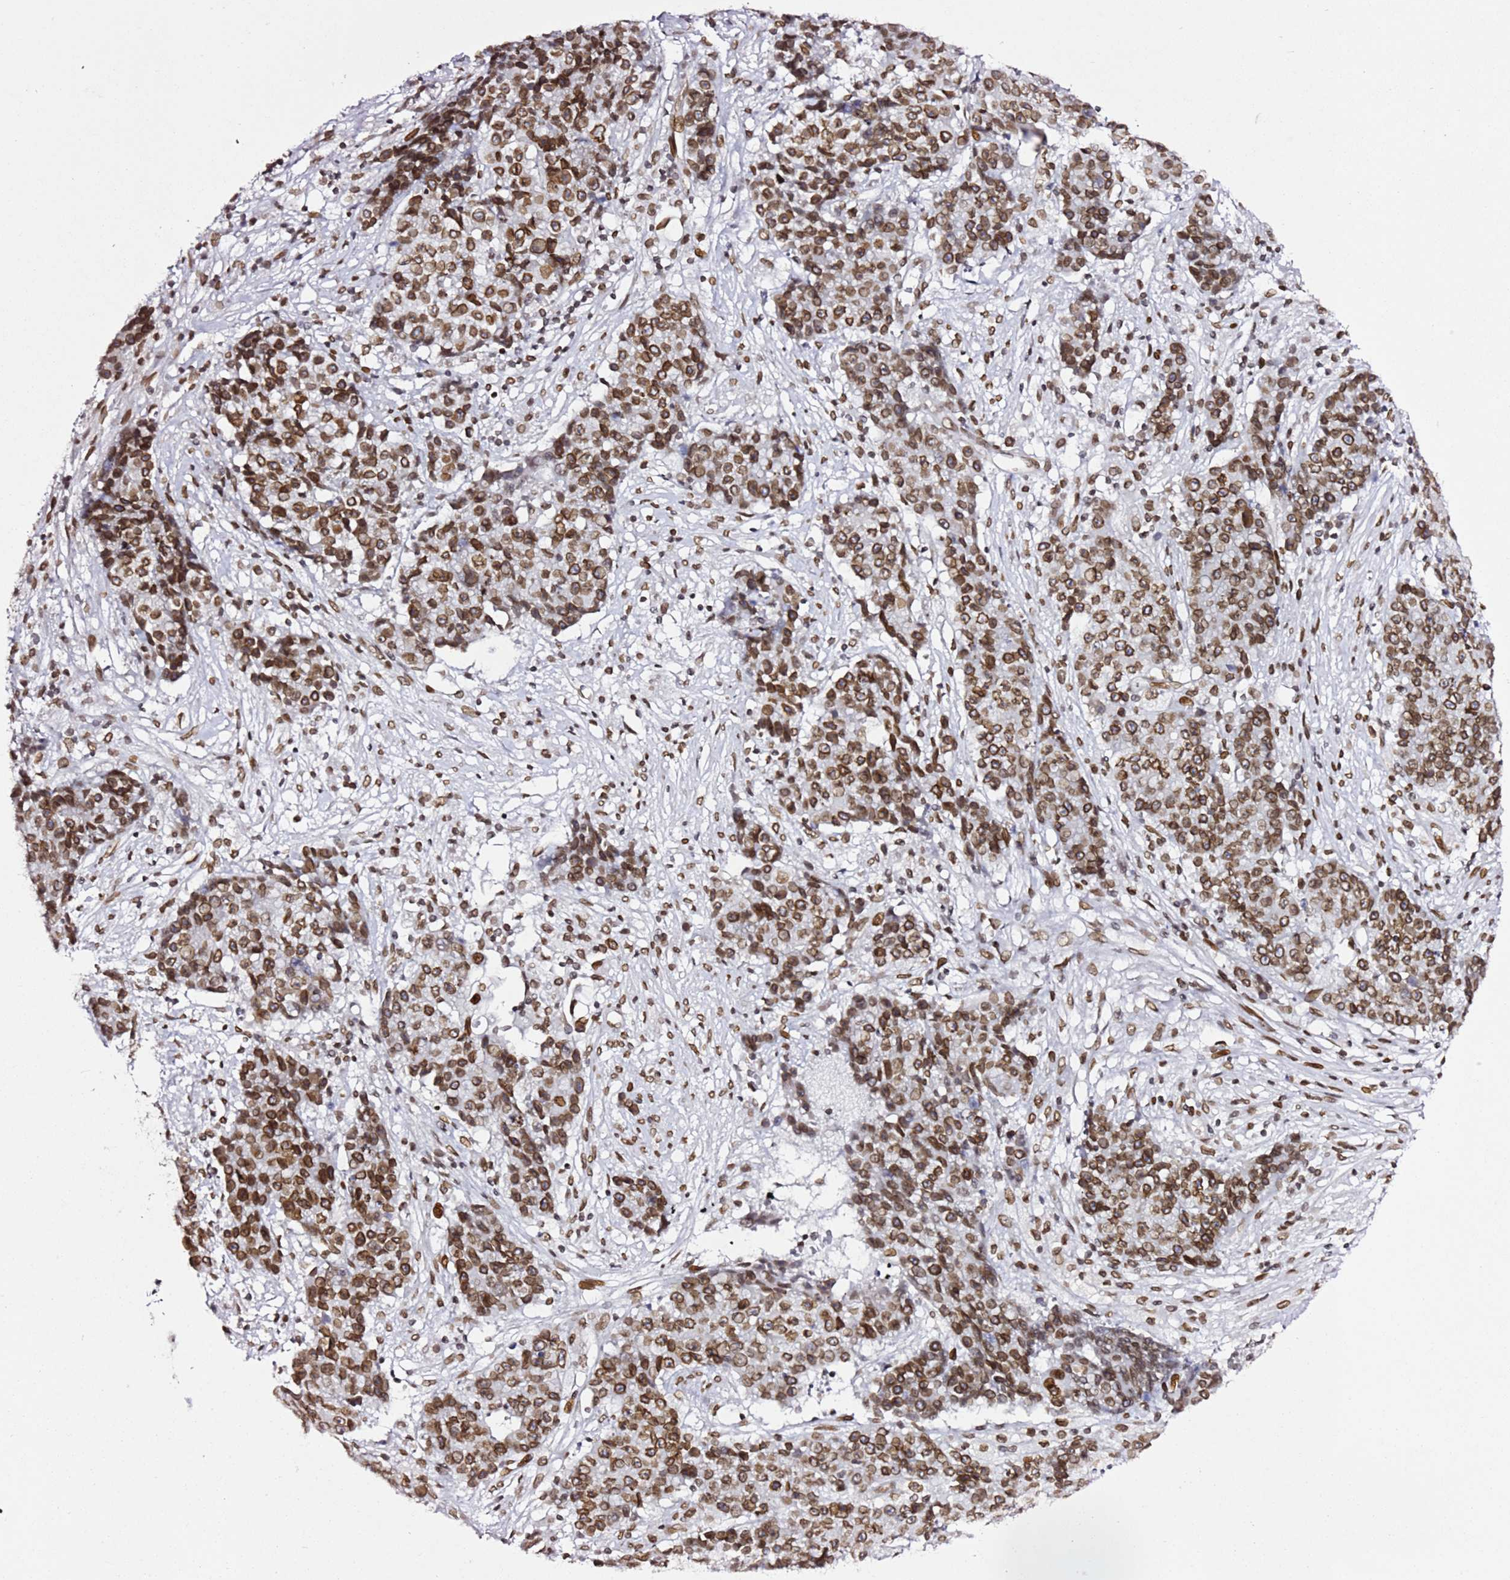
{"staining": {"intensity": "strong", "quantity": ">75%", "location": "cytoplasmic/membranous,nuclear"}, "tissue": "ovarian cancer", "cell_type": "Tumor cells", "image_type": "cancer", "snomed": [{"axis": "morphology", "description": "Carcinoma, endometroid"}, {"axis": "topography", "description": "Ovary"}], "caption": "Ovarian cancer (endometroid carcinoma) tissue shows strong cytoplasmic/membranous and nuclear positivity in approximately >75% of tumor cells Immunohistochemistry (ihc) stains the protein of interest in brown and the nuclei are stained blue.", "gene": "POU6F1", "patient": {"sex": "female", "age": 42}}